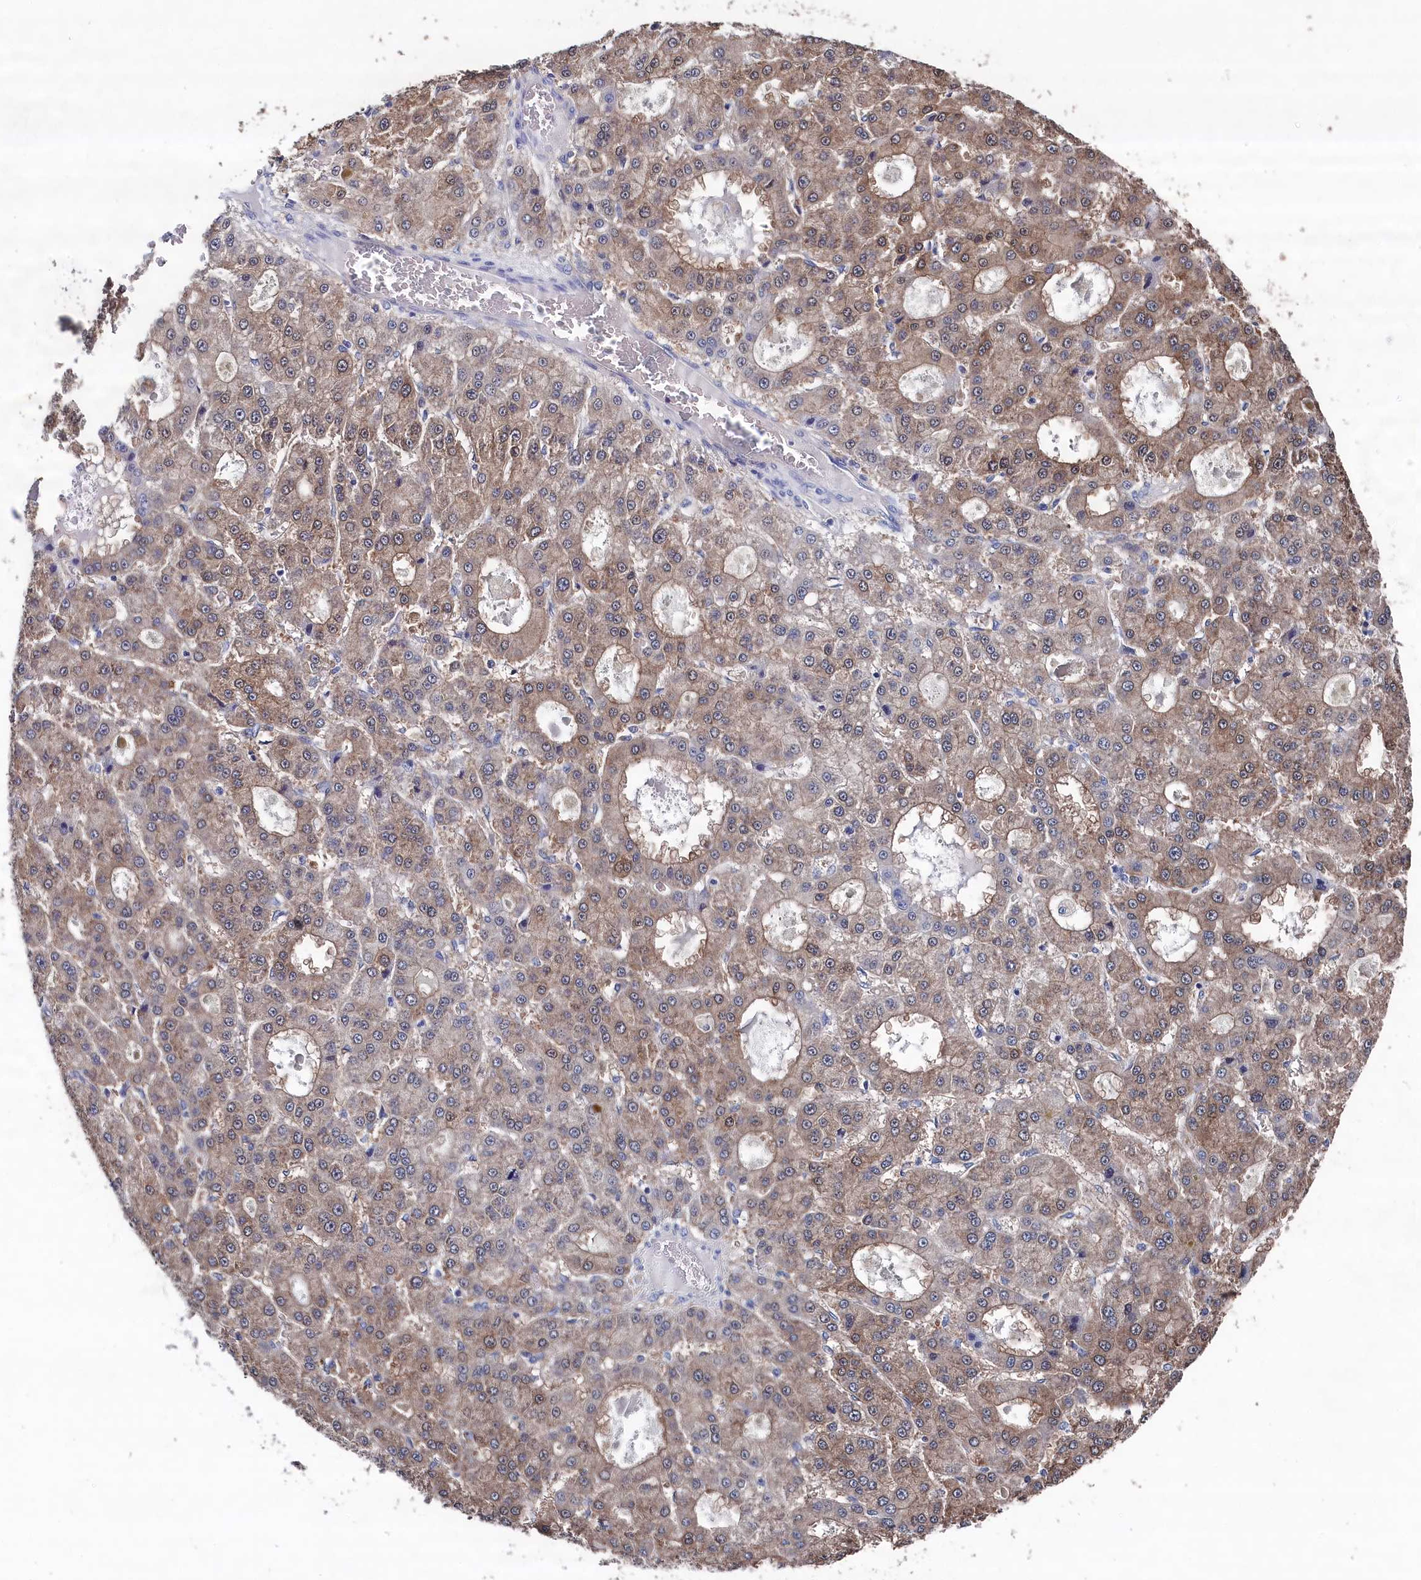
{"staining": {"intensity": "moderate", "quantity": ">75%", "location": "cytoplasmic/membranous"}, "tissue": "liver cancer", "cell_type": "Tumor cells", "image_type": "cancer", "snomed": [{"axis": "morphology", "description": "Carcinoma, Hepatocellular, NOS"}, {"axis": "topography", "description": "Liver"}], "caption": "IHC (DAB) staining of human liver cancer demonstrates moderate cytoplasmic/membranous protein expression in approximately >75% of tumor cells. (Stains: DAB (3,3'-diaminobenzidine) in brown, nuclei in blue, Microscopy: brightfield microscopy at high magnification).", "gene": "BHMT", "patient": {"sex": "male", "age": 70}}